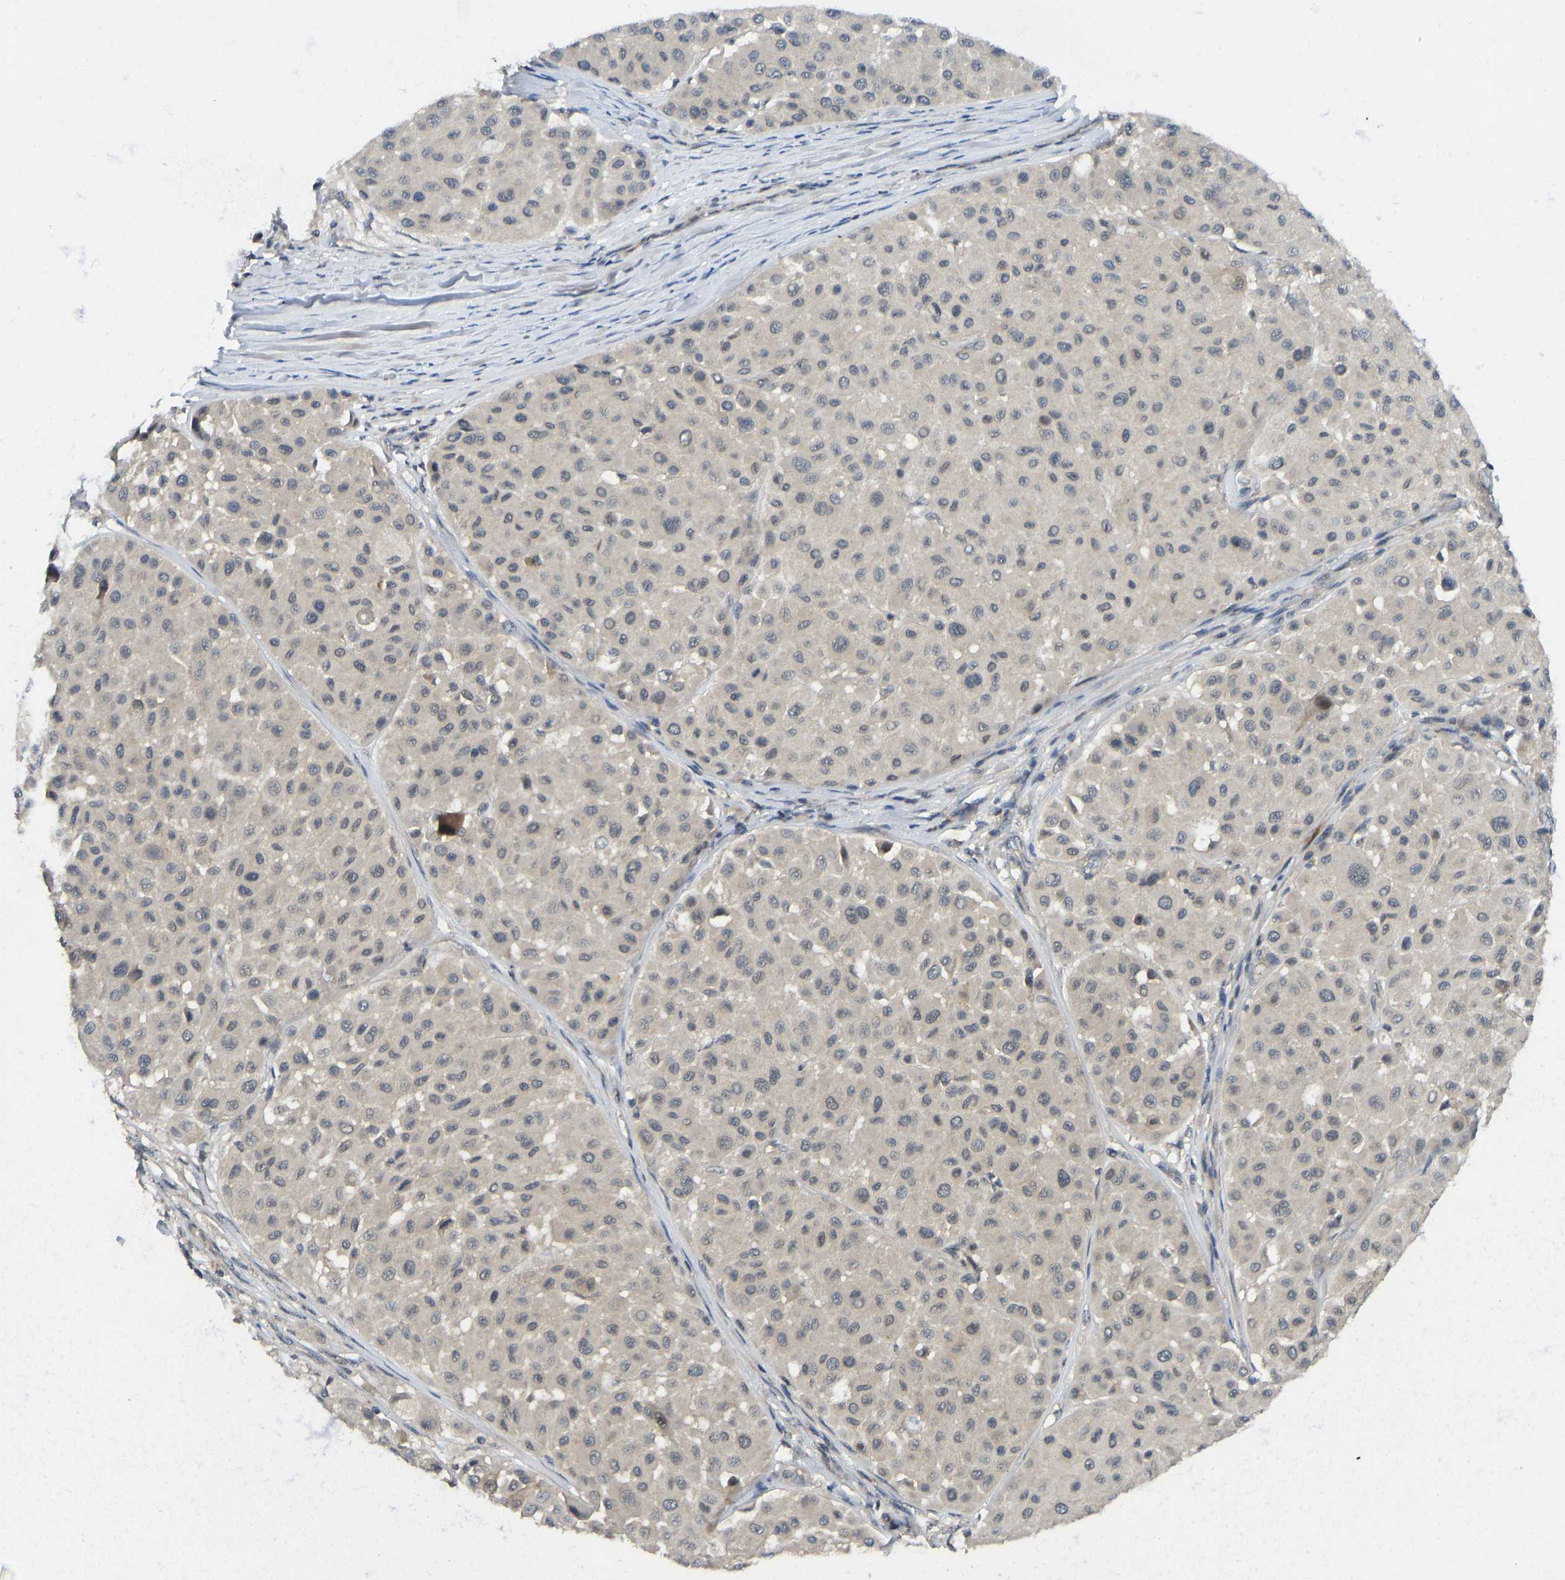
{"staining": {"intensity": "negative", "quantity": "none", "location": "none"}, "tissue": "melanoma", "cell_type": "Tumor cells", "image_type": "cancer", "snomed": [{"axis": "morphology", "description": "Malignant melanoma, Metastatic site"}, {"axis": "topography", "description": "Soft tissue"}], "caption": "Micrograph shows no significant protein positivity in tumor cells of malignant melanoma (metastatic site).", "gene": "NDRG3", "patient": {"sex": "male", "age": 41}}